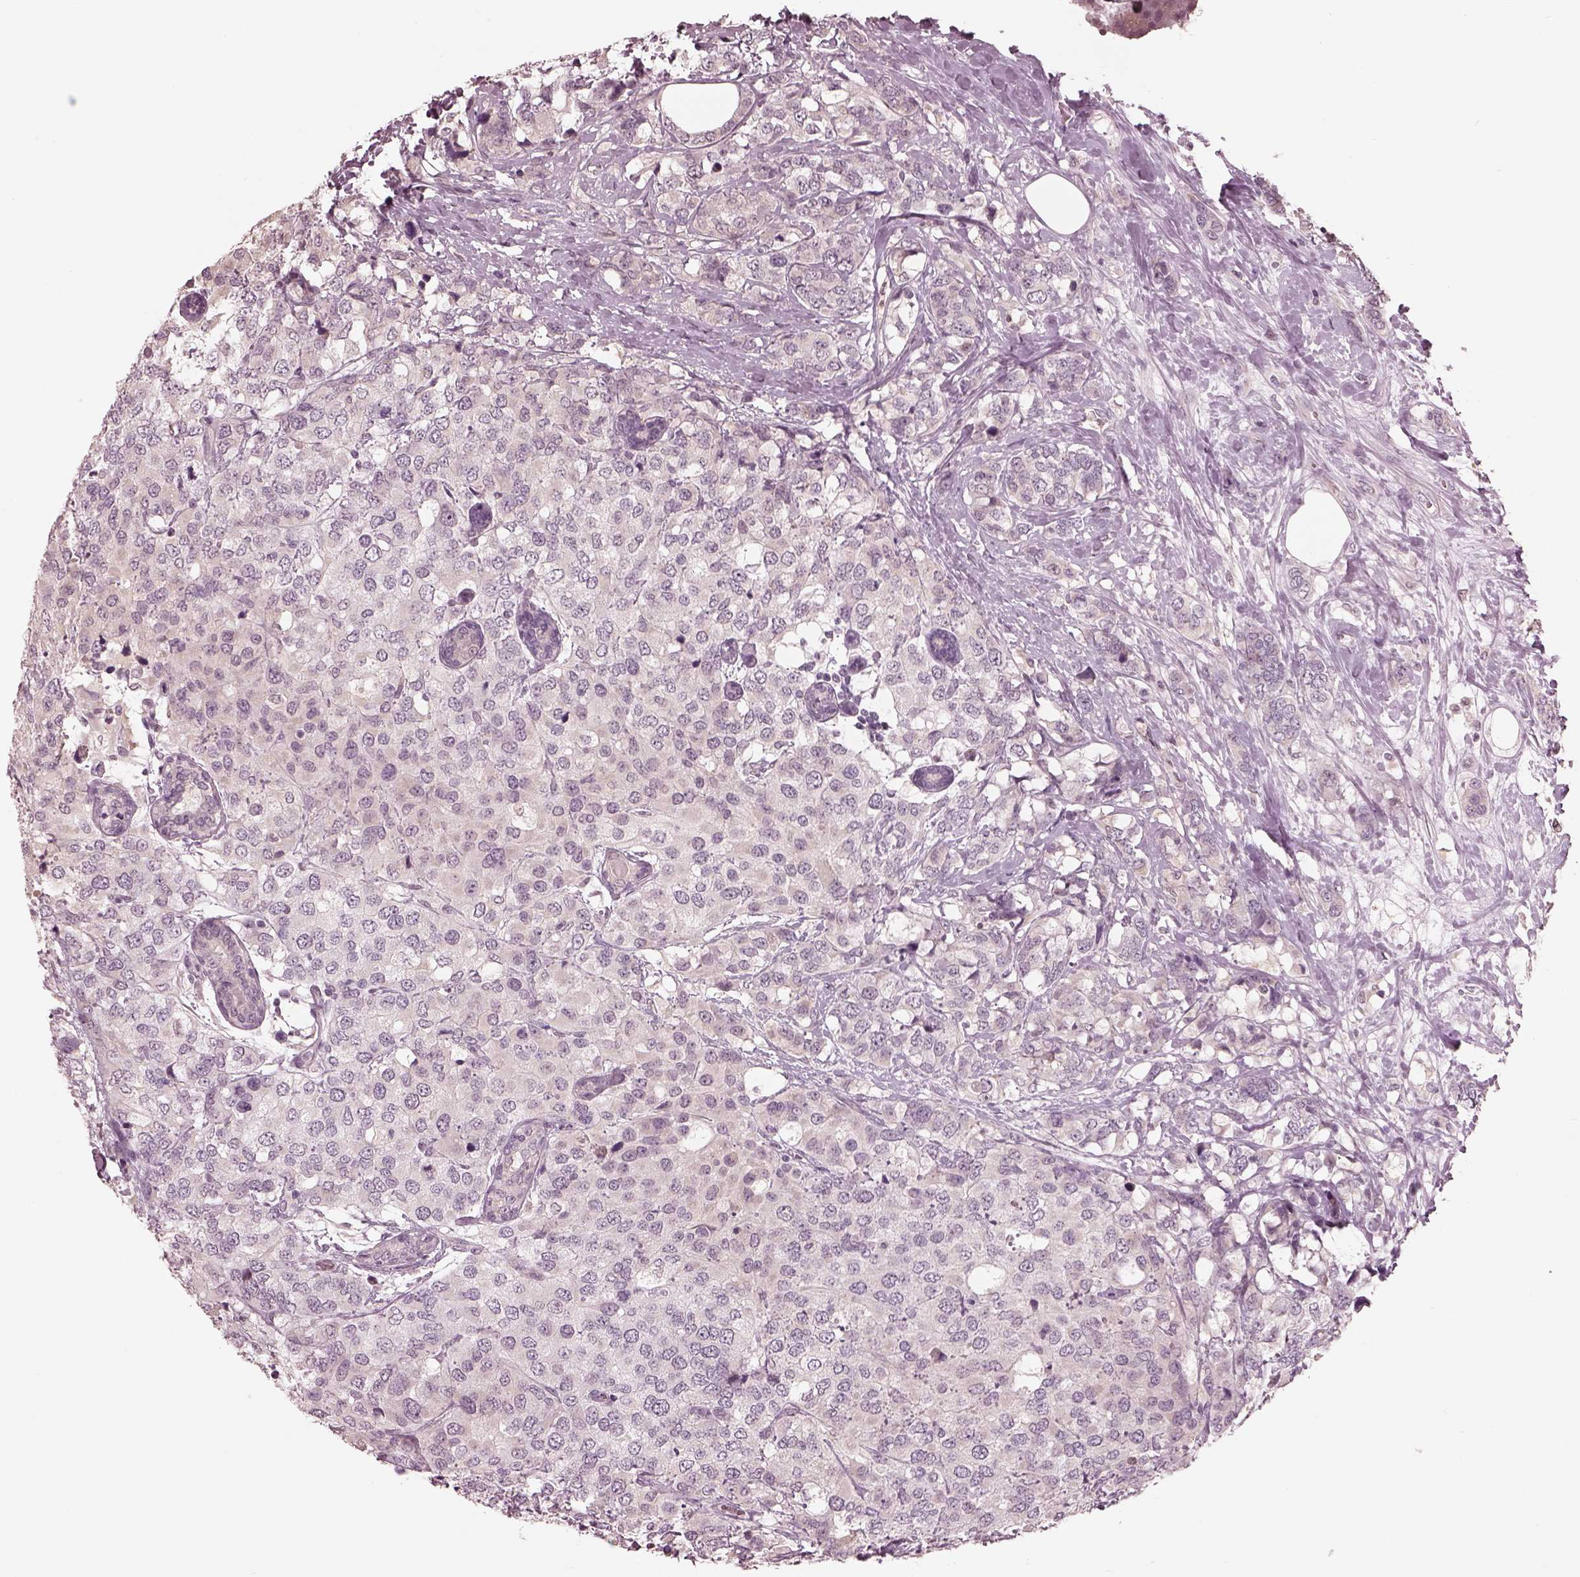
{"staining": {"intensity": "negative", "quantity": "none", "location": "none"}, "tissue": "breast cancer", "cell_type": "Tumor cells", "image_type": "cancer", "snomed": [{"axis": "morphology", "description": "Lobular carcinoma"}, {"axis": "topography", "description": "Breast"}], "caption": "Tumor cells show no significant protein expression in breast lobular carcinoma. (Brightfield microscopy of DAB (3,3'-diaminobenzidine) immunohistochemistry at high magnification).", "gene": "IQCG", "patient": {"sex": "female", "age": 59}}